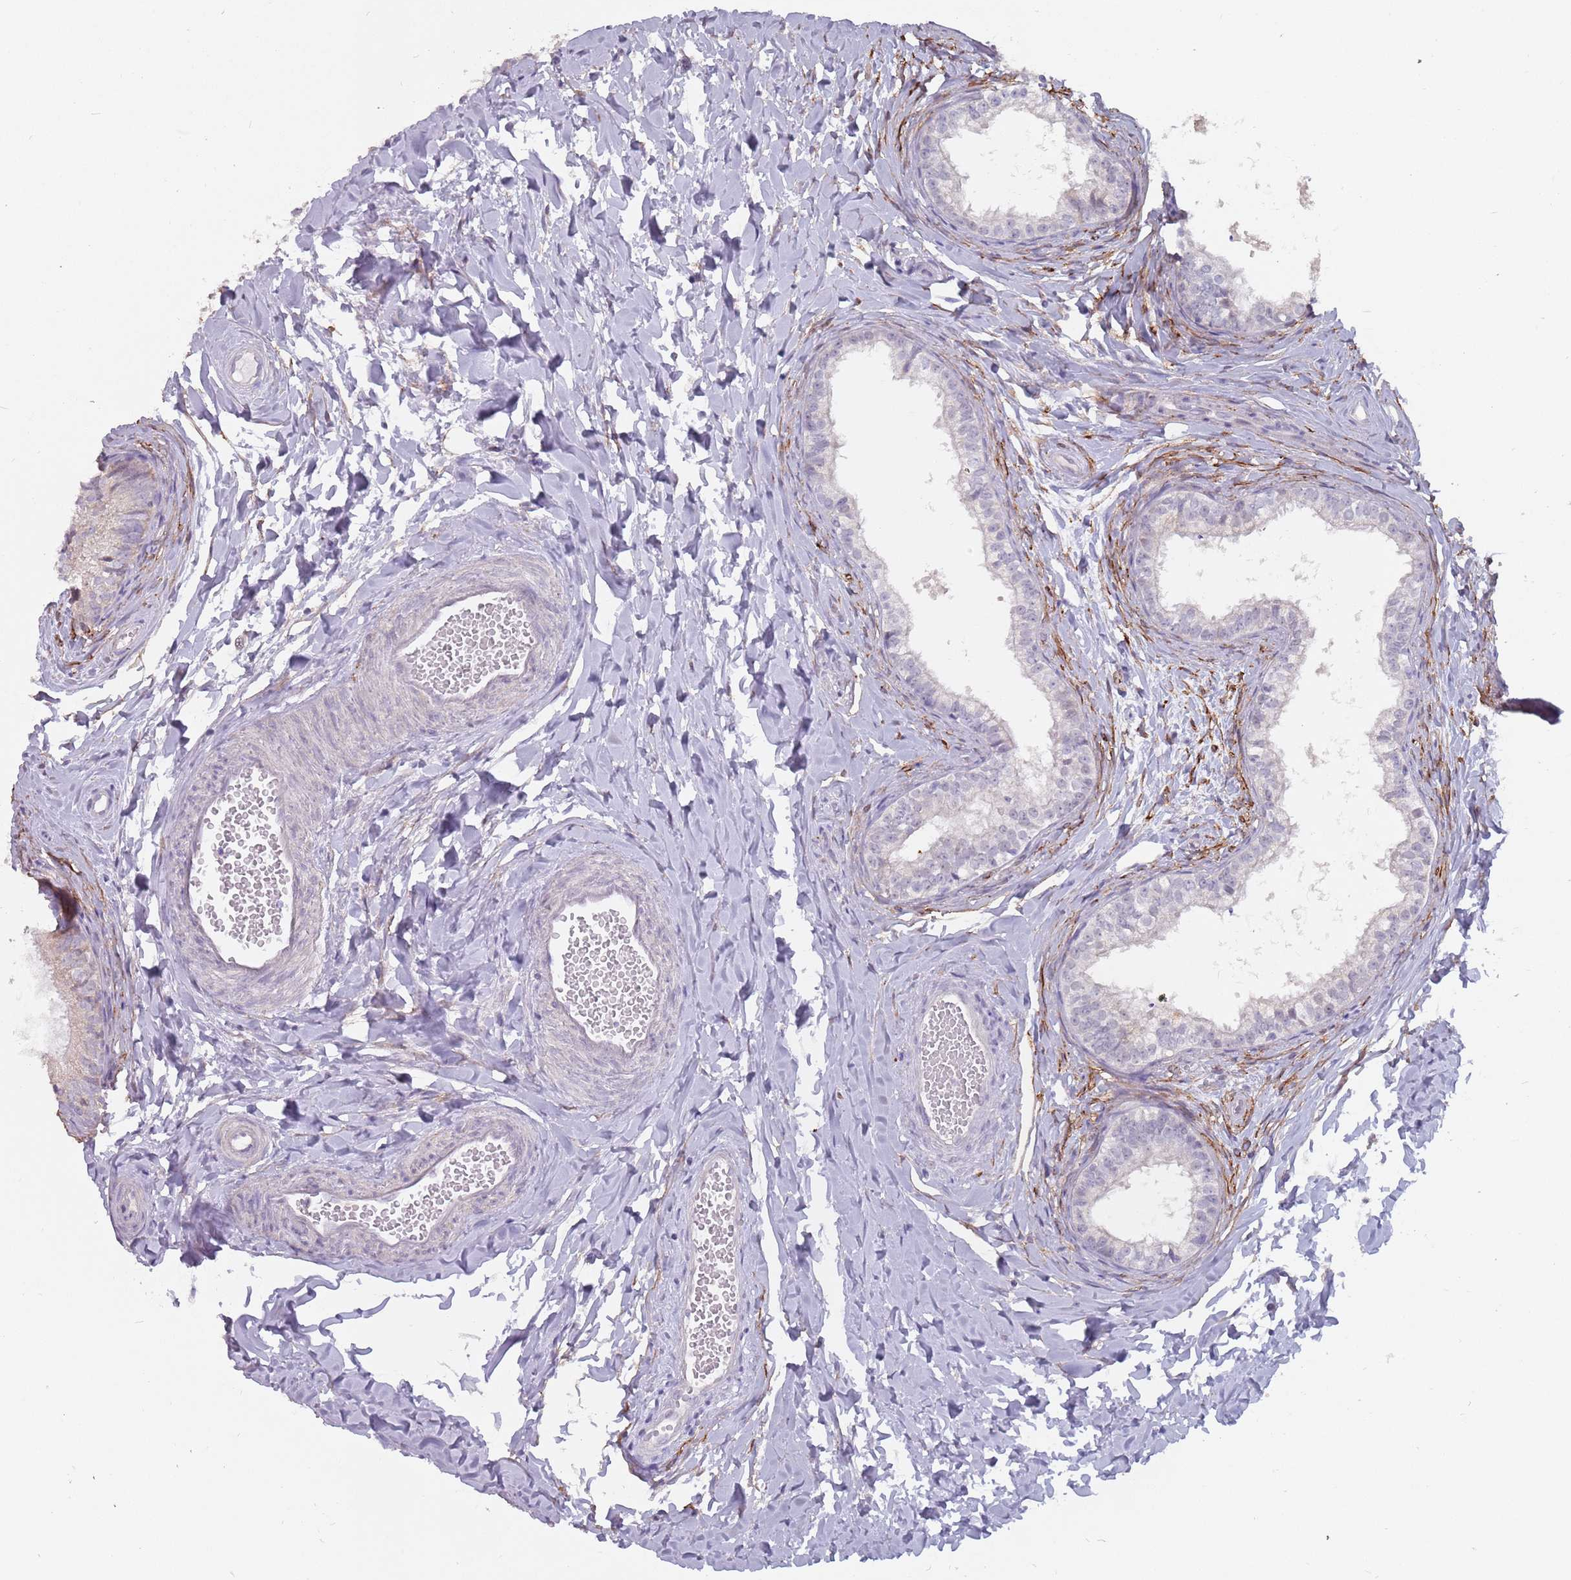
{"staining": {"intensity": "negative", "quantity": "none", "location": "none"}, "tissue": "epididymis", "cell_type": "Glandular cells", "image_type": "normal", "snomed": [{"axis": "morphology", "description": "Normal tissue, NOS"}, {"axis": "topography", "description": "Epididymis"}], "caption": "Immunohistochemistry (IHC) of normal epididymis shows no staining in glandular cells.", "gene": "DXO", "patient": {"sex": "male", "age": 34}}